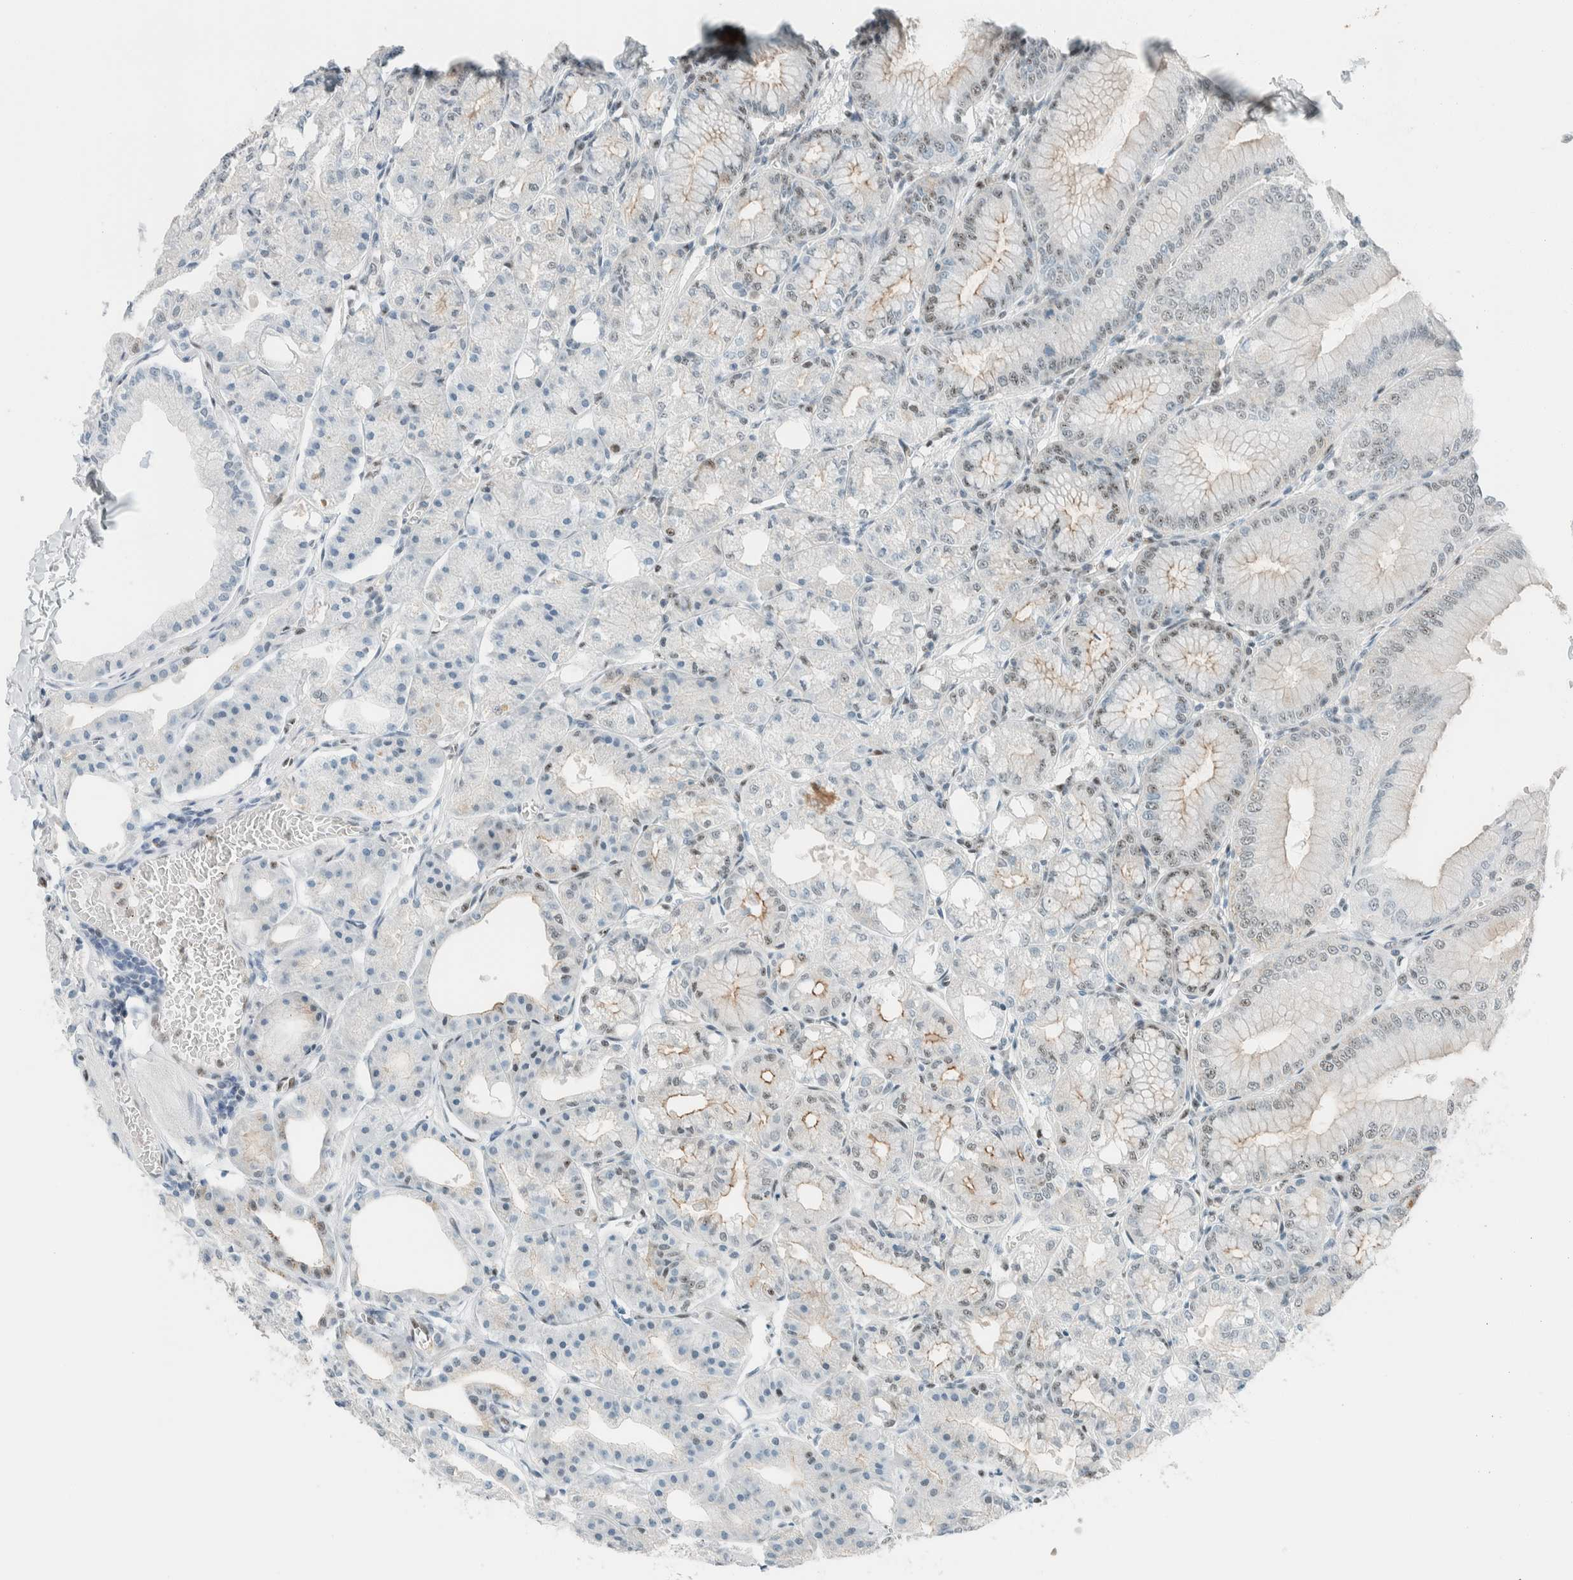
{"staining": {"intensity": "moderate", "quantity": "25%-75%", "location": "cytoplasmic/membranous,nuclear"}, "tissue": "stomach", "cell_type": "Glandular cells", "image_type": "normal", "snomed": [{"axis": "morphology", "description": "Normal tissue, NOS"}, {"axis": "topography", "description": "Stomach, lower"}], "caption": "Immunohistochemical staining of unremarkable human stomach exhibits medium levels of moderate cytoplasmic/membranous,nuclear expression in about 25%-75% of glandular cells.", "gene": "CYSRT1", "patient": {"sex": "male", "age": 71}}